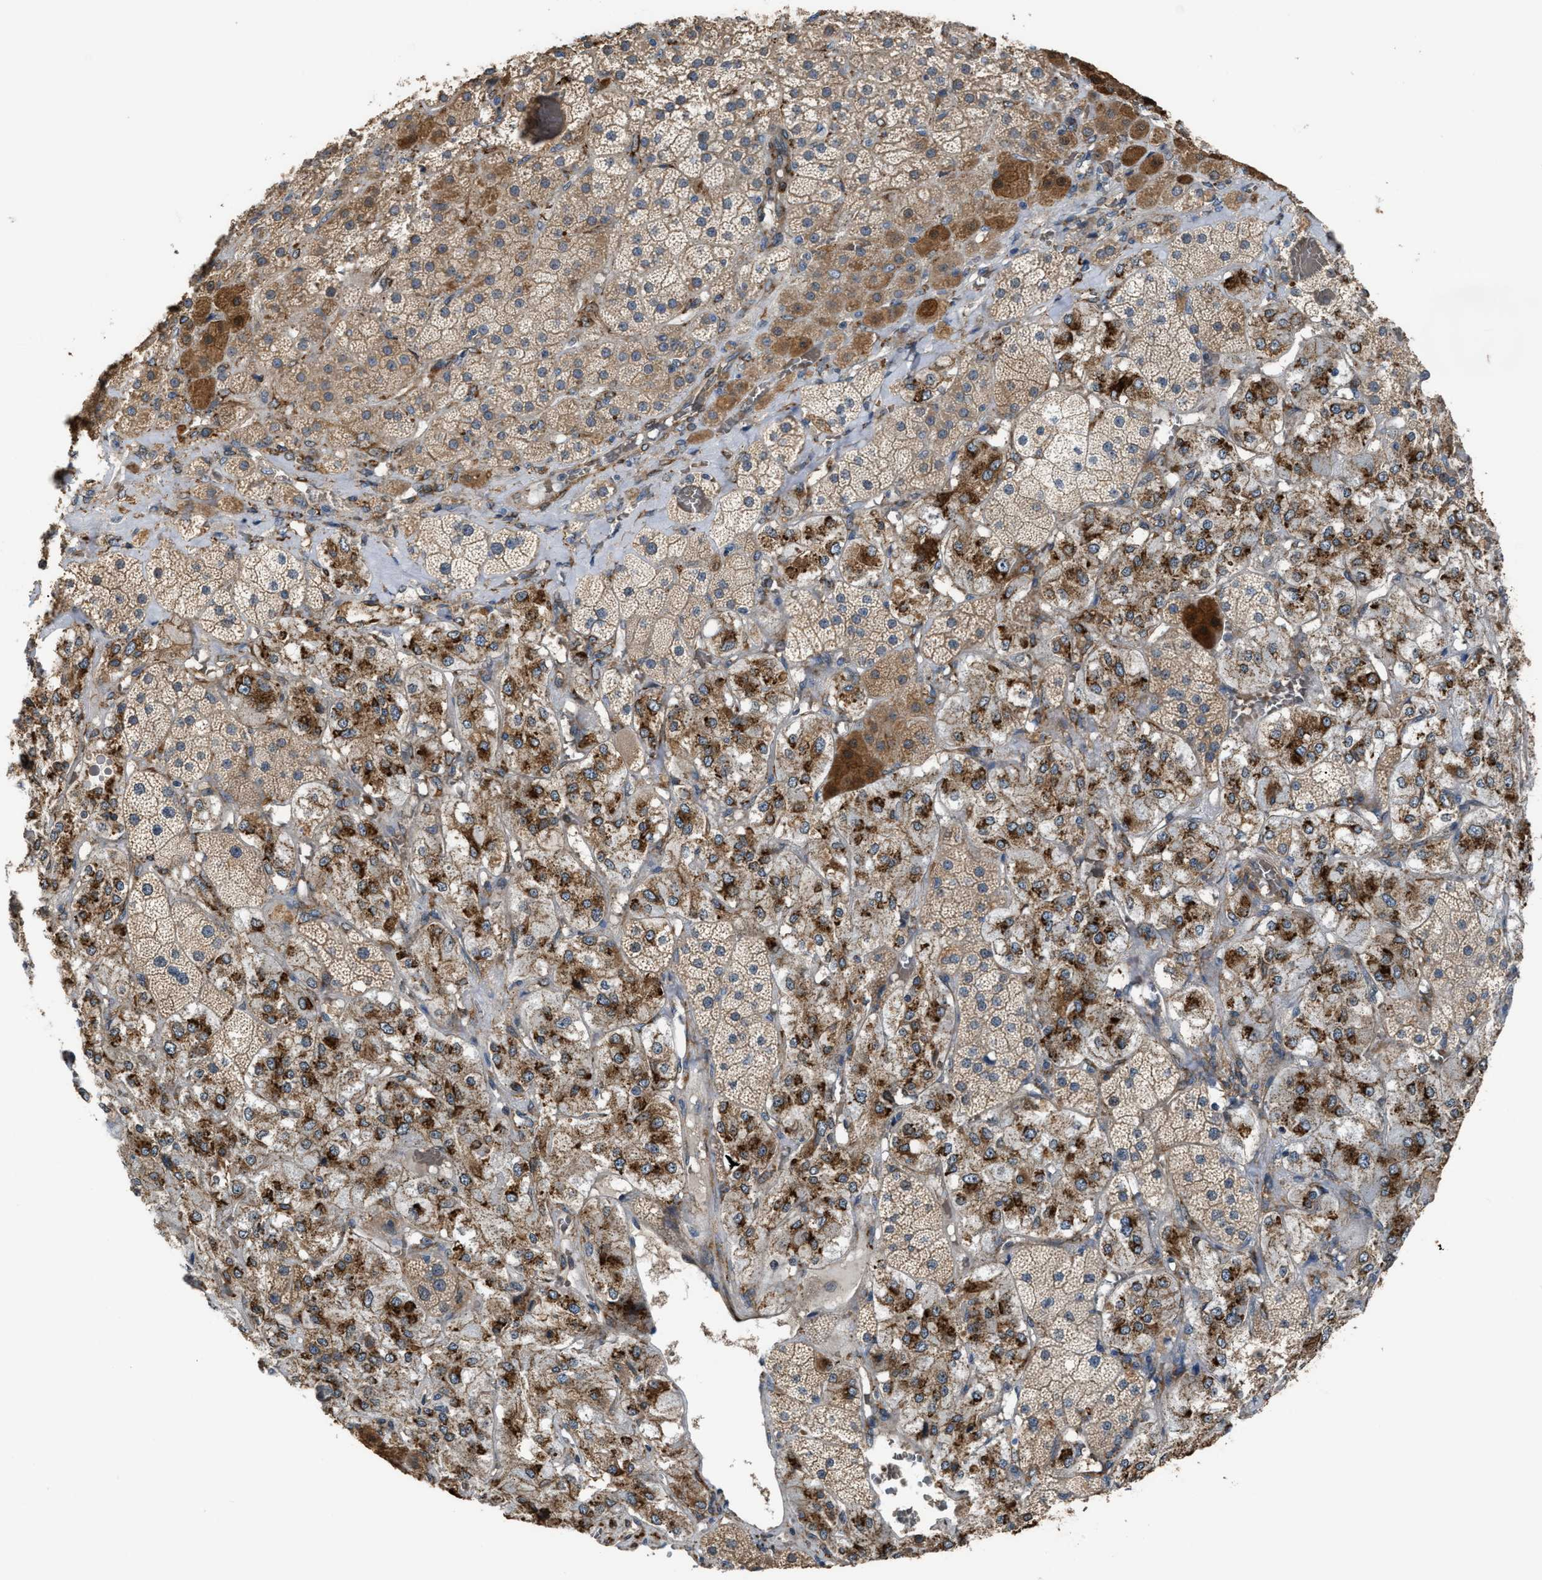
{"staining": {"intensity": "moderate", "quantity": ">75%", "location": "cytoplasmic/membranous"}, "tissue": "adrenal gland", "cell_type": "Glandular cells", "image_type": "normal", "snomed": [{"axis": "morphology", "description": "Normal tissue, NOS"}, {"axis": "topography", "description": "Adrenal gland"}], "caption": "About >75% of glandular cells in normal human adrenal gland reveal moderate cytoplasmic/membranous protein expression as visualized by brown immunohistochemical staining.", "gene": "SELENOM", "patient": {"sex": "male", "age": 57}}